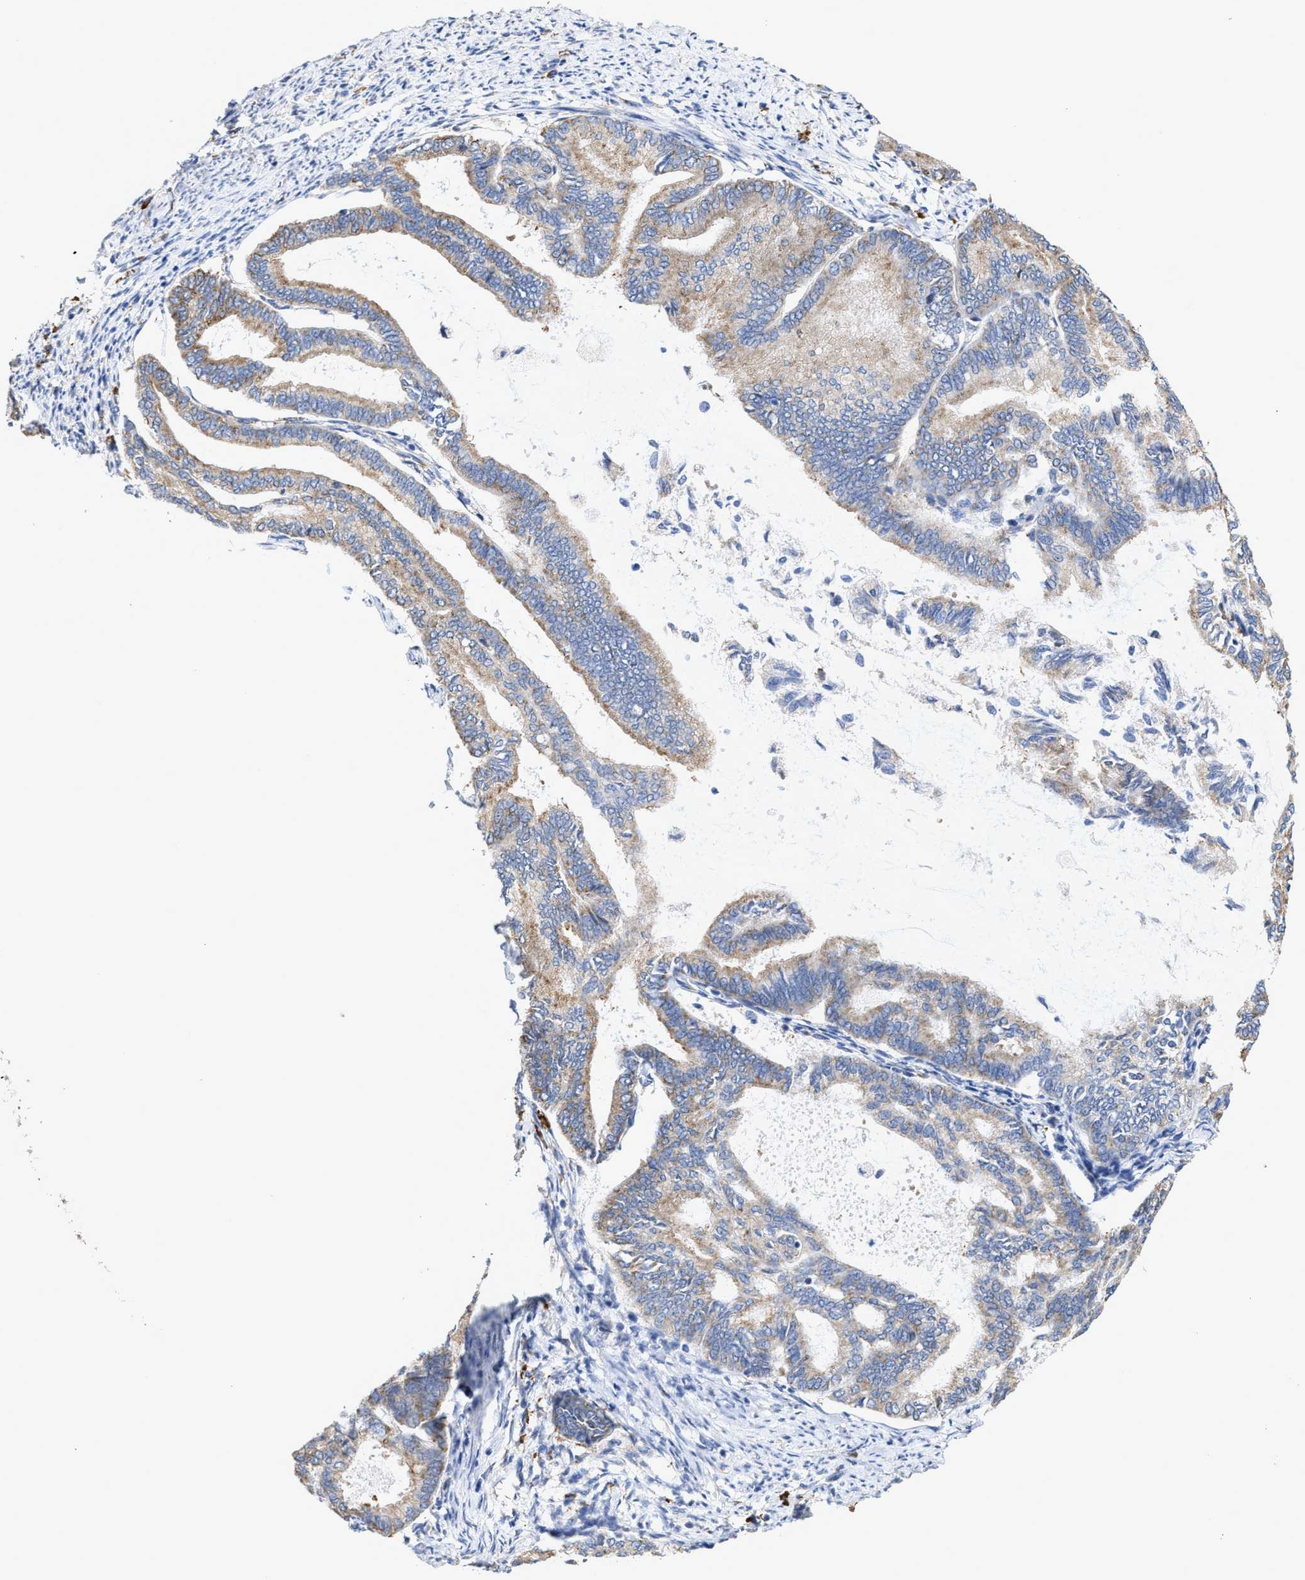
{"staining": {"intensity": "moderate", "quantity": "25%-75%", "location": "cytoplasmic/membranous"}, "tissue": "endometrial cancer", "cell_type": "Tumor cells", "image_type": "cancer", "snomed": [{"axis": "morphology", "description": "Adenocarcinoma, NOS"}, {"axis": "topography", "description": "Endometrium"}], "caption": "High-power microscopy captured an IHC photomicrograph of endometrial adenocarcinoma, revealing moderate cytoplasmic/membranous staining in approximately 25%-75% of tumor cells.", "gene": "RYR2", "patient": {"sex": "female", "age": 86}}